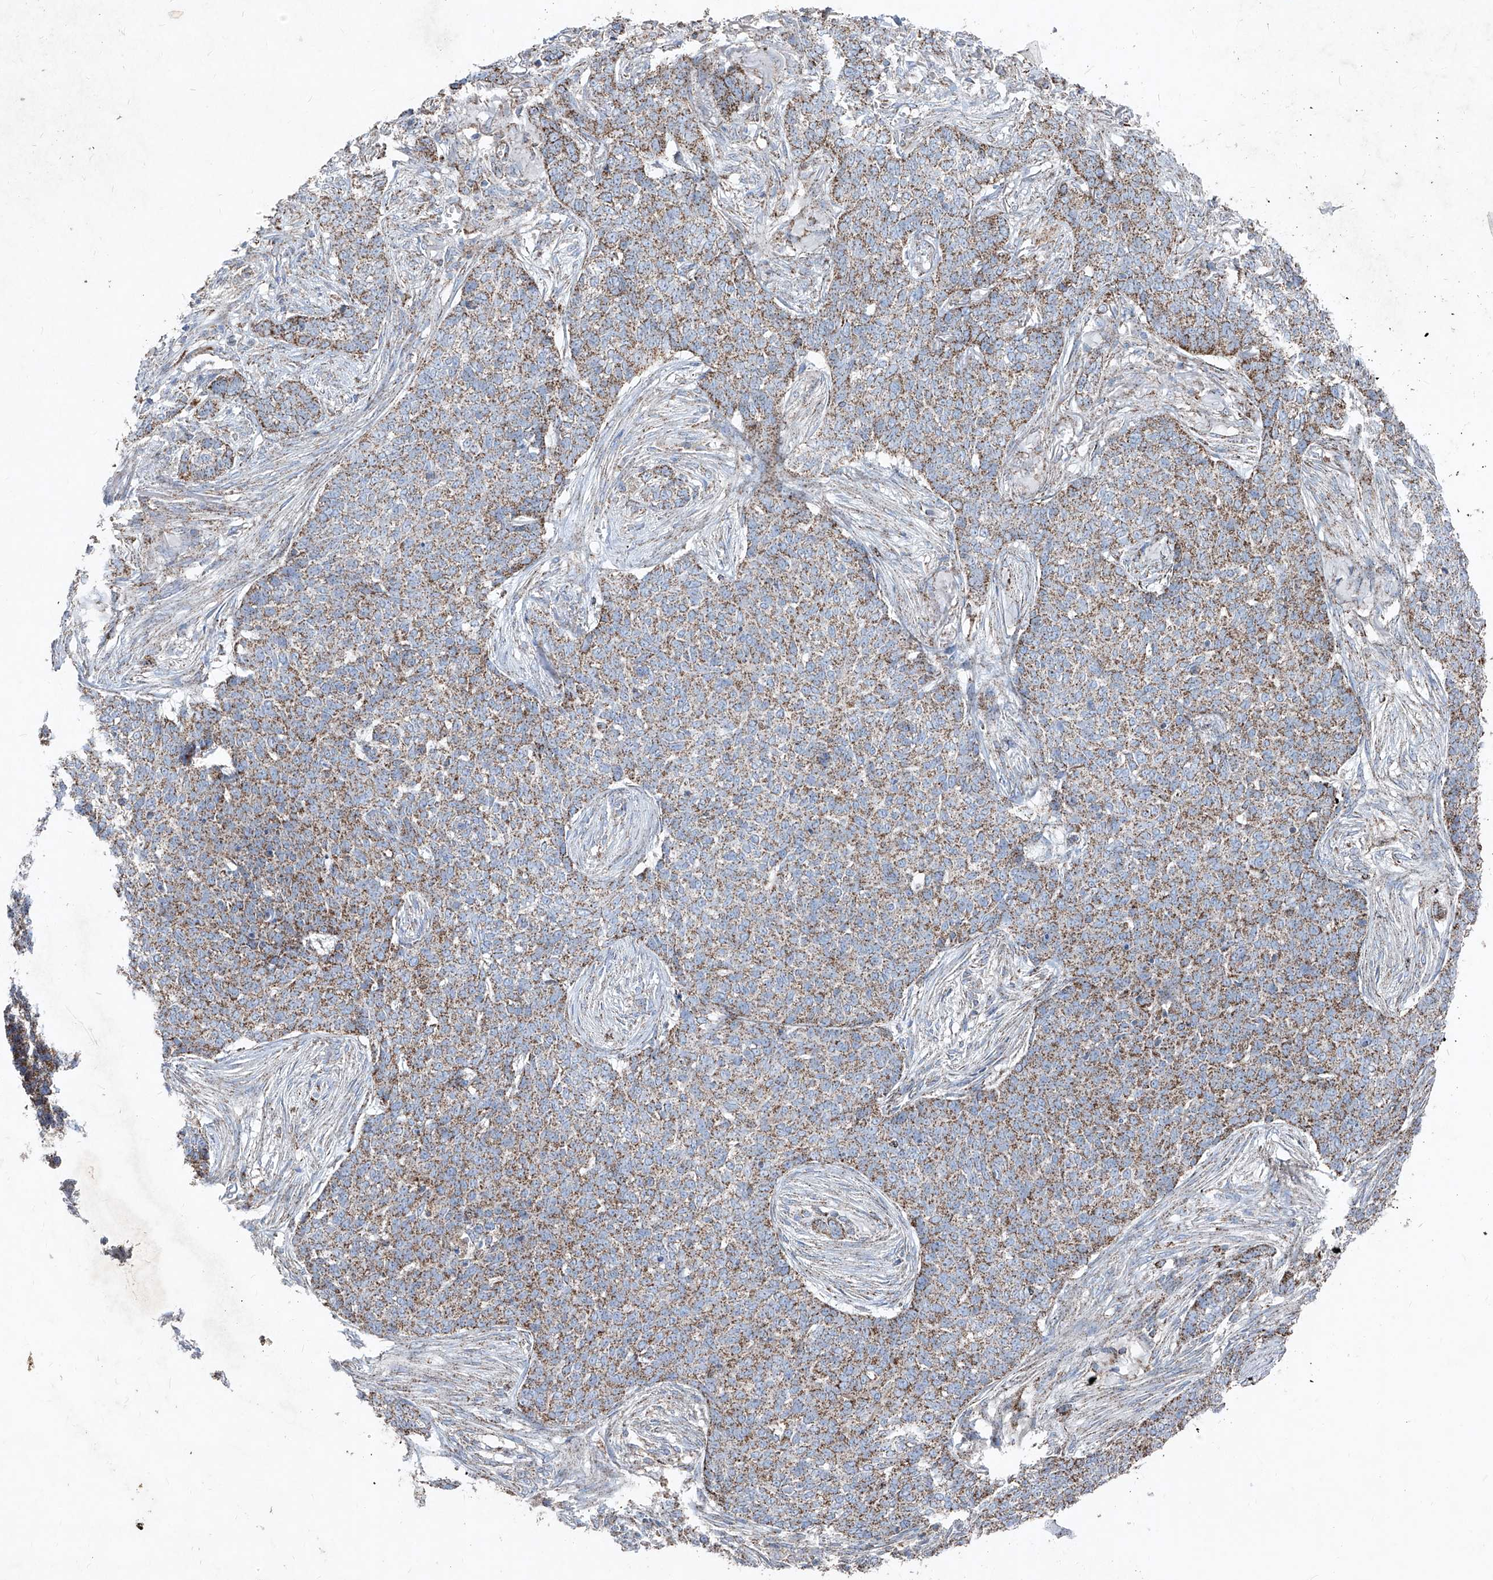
{"staining": {"intensity": "moderate", "quantity": ">75%", "location": "cytoplasmic/membranous"}, "tissue": "skin cancer", "cell_type": "Tumor cells", "image_type": "cancer", "snomed": [{"axis": "morphology", "description": "Basal cell carcinoma"}, {"axis": "topography", "description": "Skin"}], "caption": "Human basal cell carcinoma (skin) stained with a brown dye displays moderate cytoplasmic/membranous positive staining in approximately >75% of tumor cells.", "gene": "ABCD3", "patient": {"sex": "male", "age": 85}}